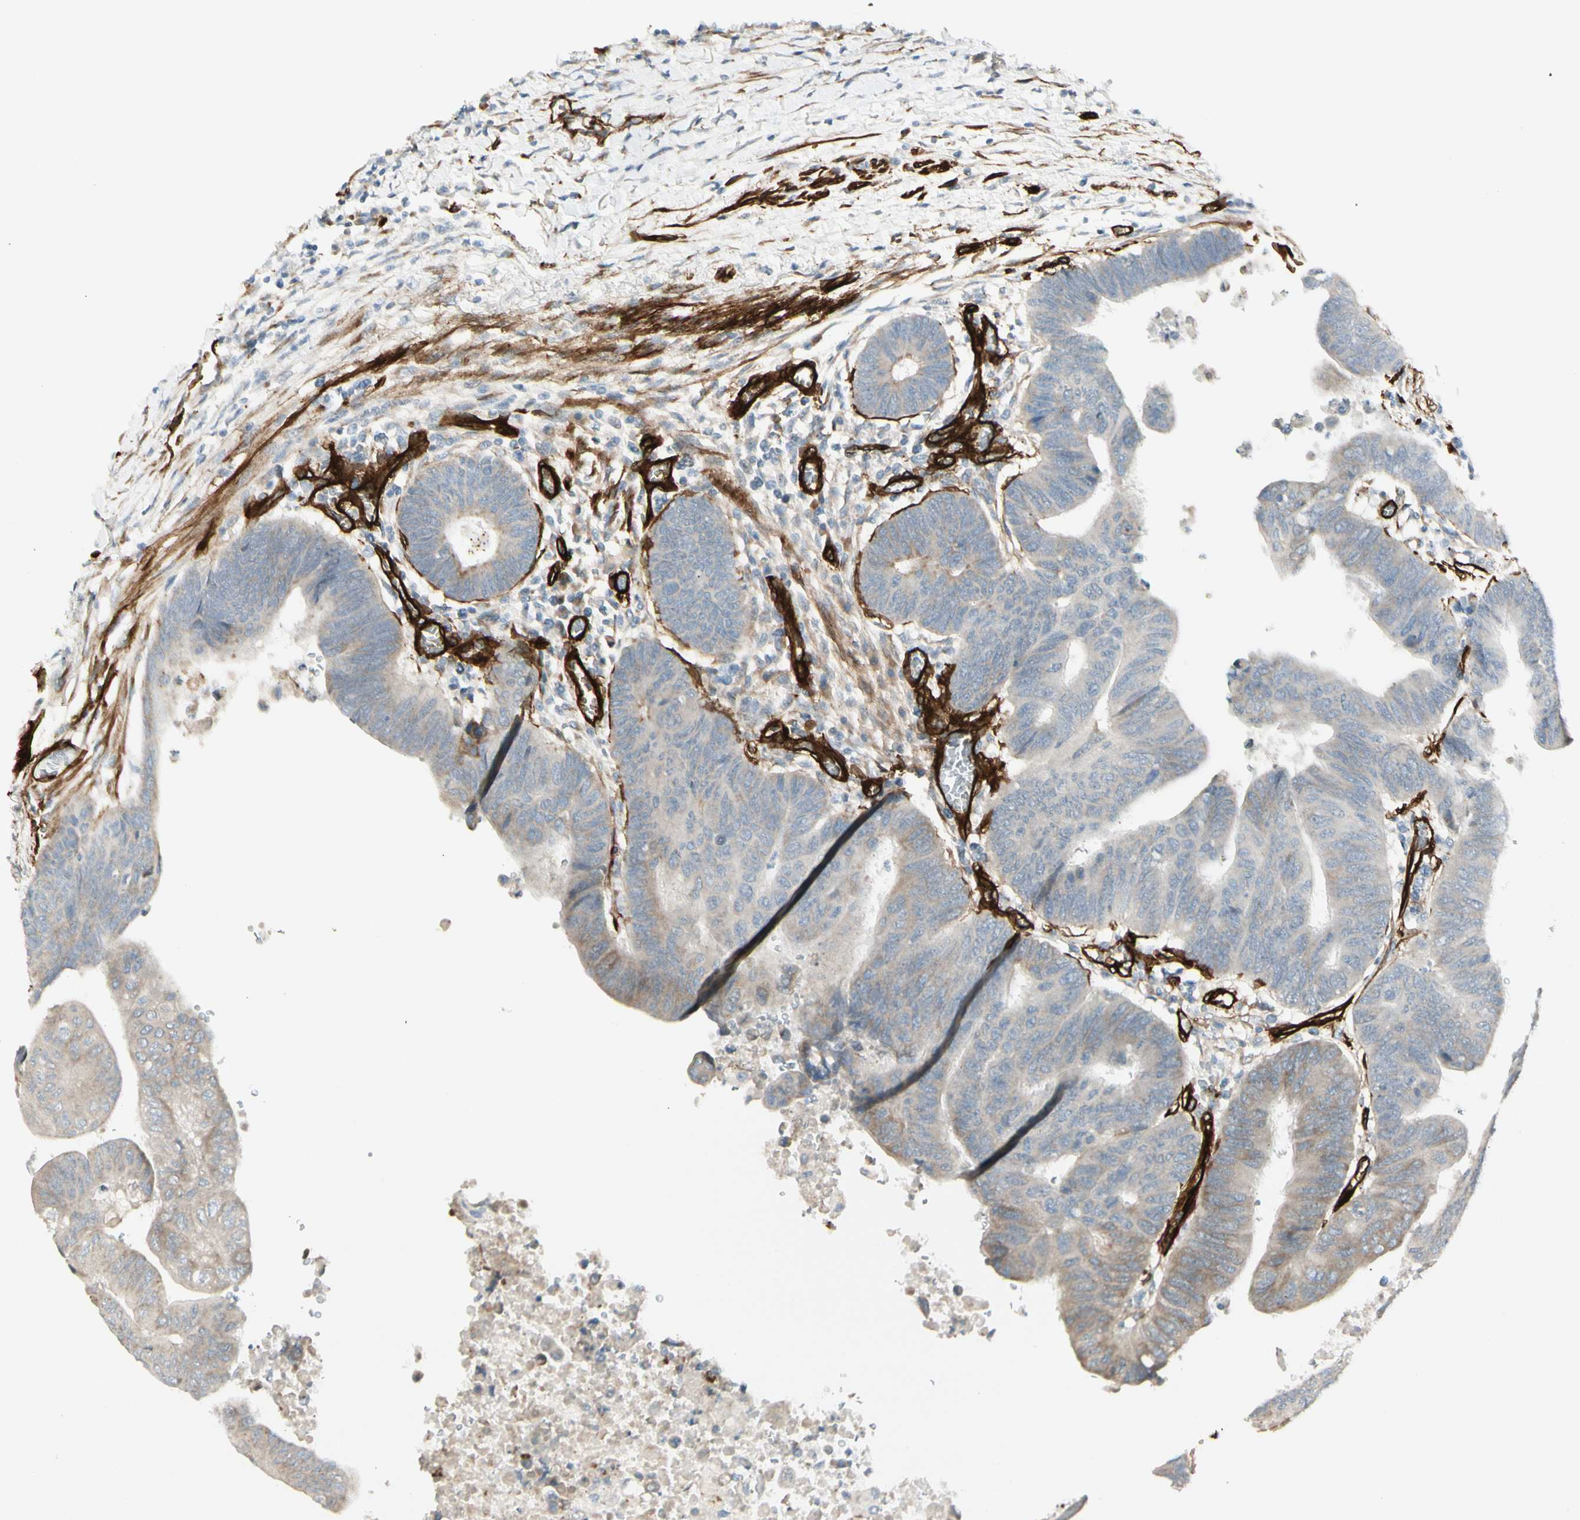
{"staining": {"intensity": "weak", "quantity": "<25%", "location": "cytoplasmic/membranous"}, "tissue": "colorectal cancer", "cell_type": "Tumor cells", "image_type": "cancer", "snomed": [{"axis": "morphology", "description": "Normal tissue, NOS"}, {"axis": "morphology", "description": "Adenocarcinoma, NOS"}, {"axis": "topography", "description": "Rectum"}, {"axis": "topography", "description": "Peripheral nerve tissue"}], "caption": "The image demonstrates no staining of tumor cells in adenocarcinoma (colorectal).", "gene": "MCAM", "patient": {"sex": "male", "age": 92}}